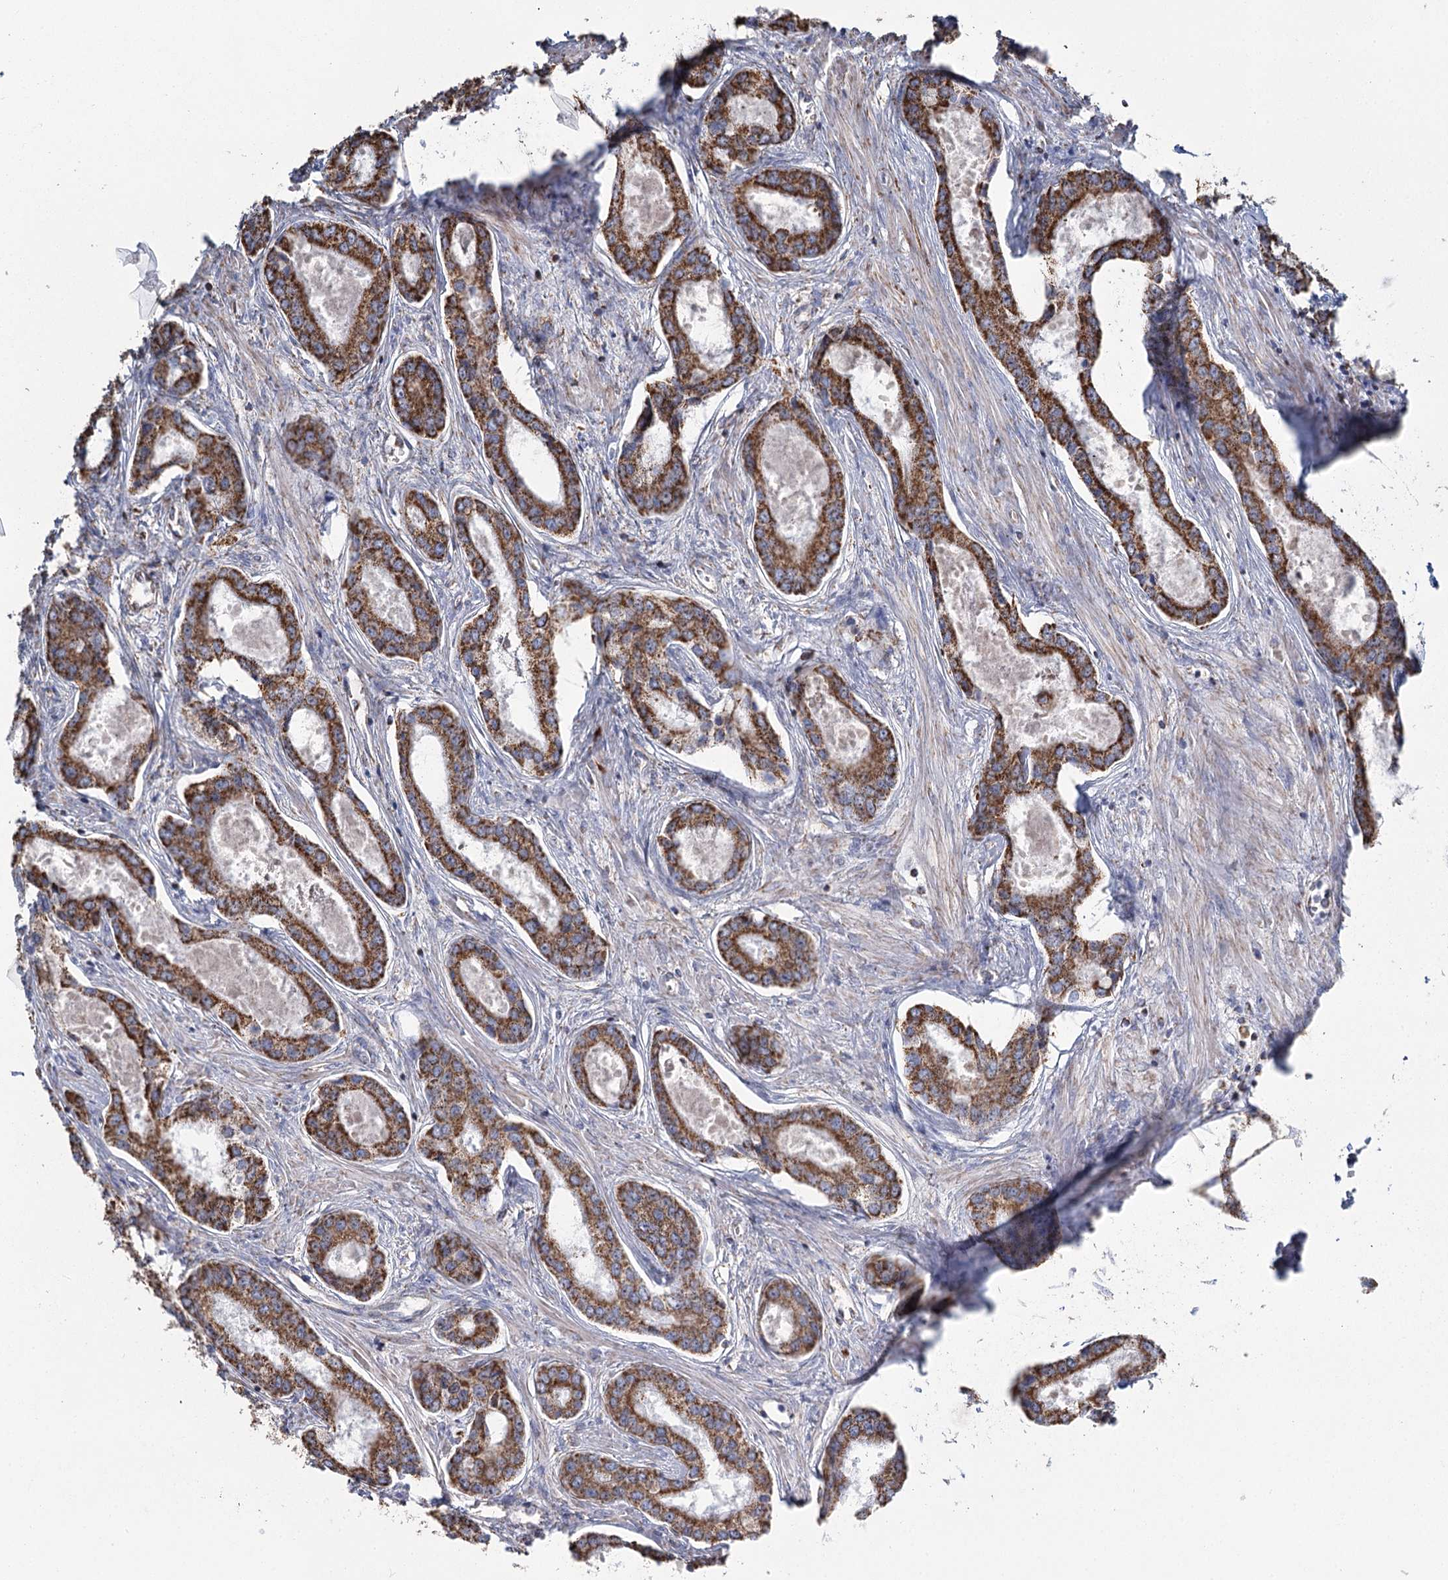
{"staining": {"intensity": "strong", "quantity": ">75%", "location": "cytoplasmic/membranous"}, "tissue": "prostate cancer", "cell_type": "Tumor cells", "image_type": "cancer", "snomed": [{"axis": "morphology", "description": "Adenocarcinoma, Low grade"}, {"axis": "topography", "description": "Prostate"}], "caption": "The immunohistochemical stain shows strong cytoplasmic/membranous positivity in tumor cells of low-grade adenocarcinoma (prostate) tissue. Using DAB (3,3'-diaminobenzidine) (brown) and hematoxylin (blue) stains, captured at high magnification using brightfield microscopy.", "gene": "MRPL44", "patient": {"sex": "male", "age": 68}}